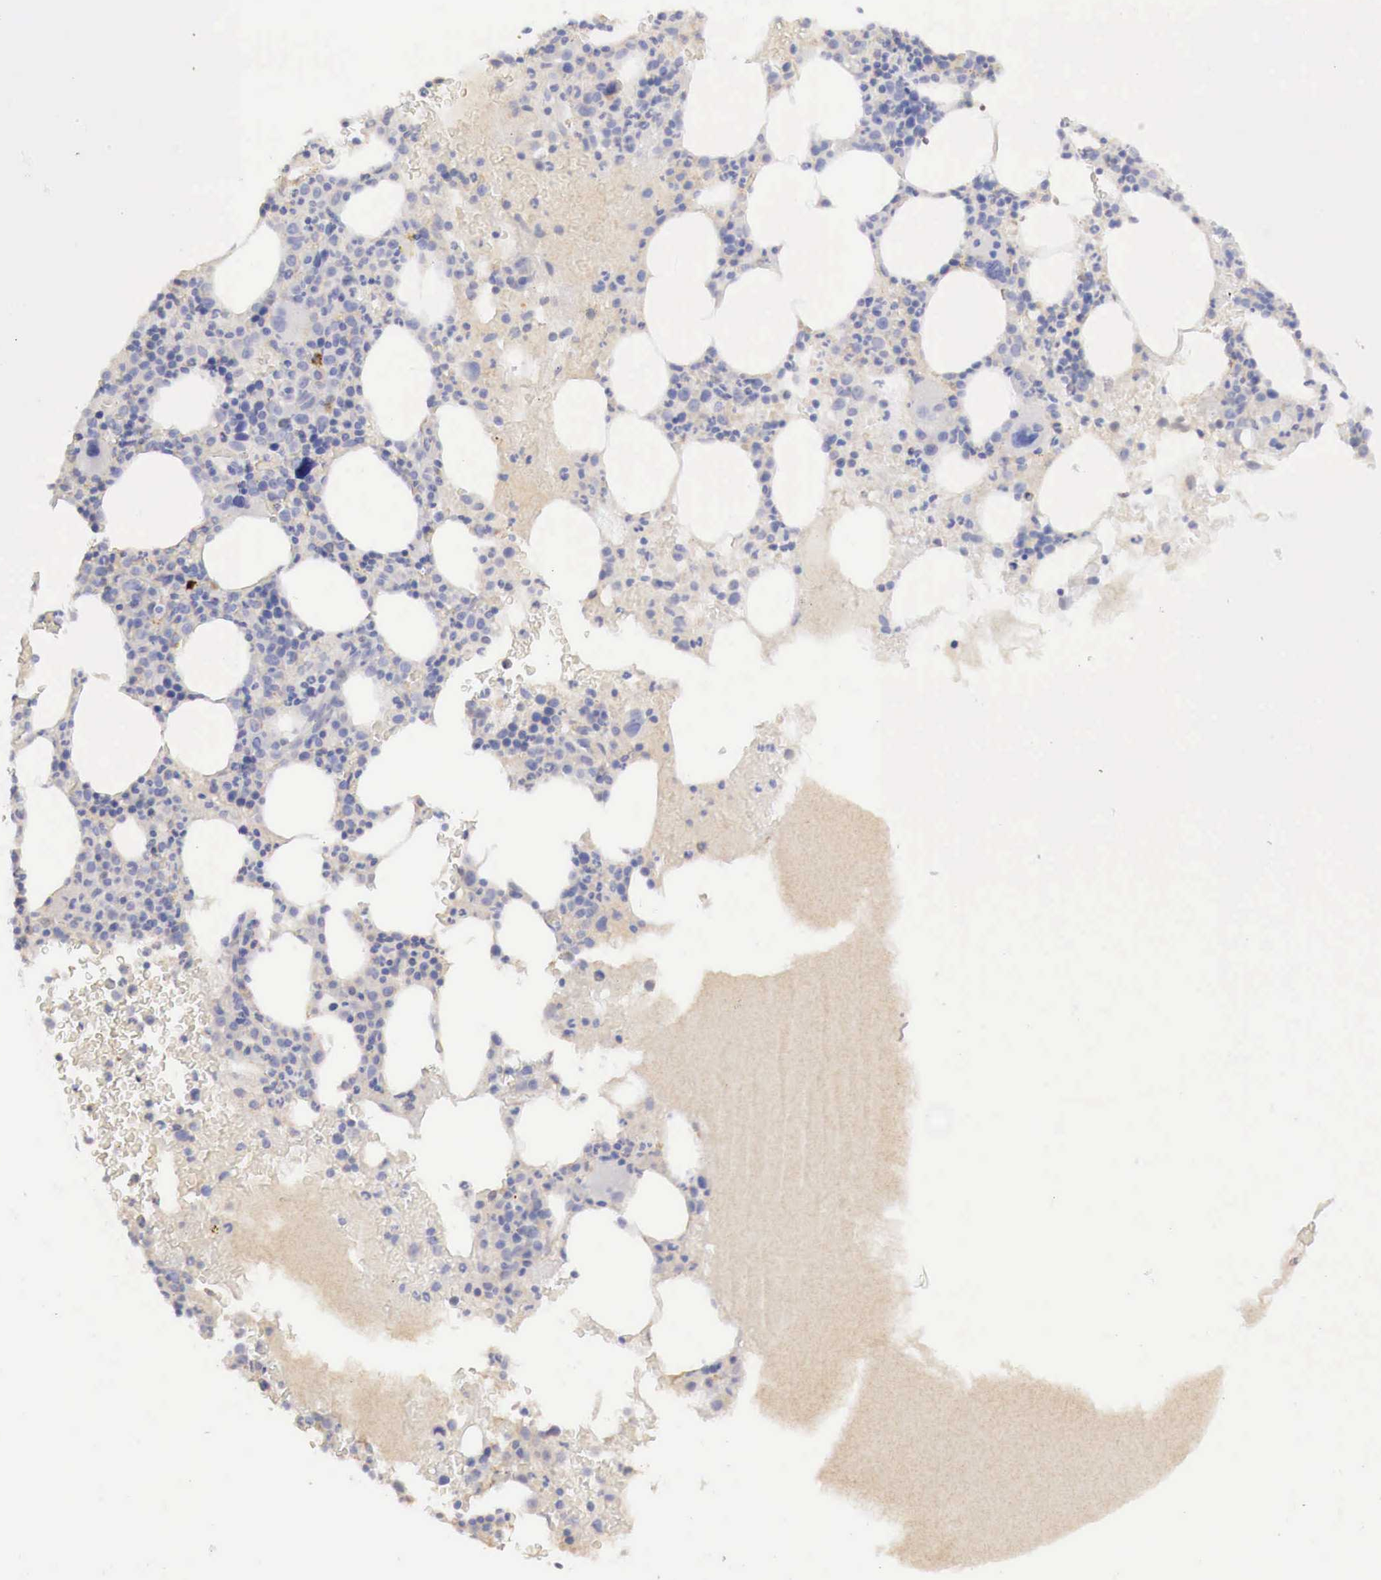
{"staining": {"intensity": "negative", "quantity": "none", "location": "none"}, "tissue": "bone marrow", "cell_type": "Hematopoietic cells", "image_type": "normal", "snomed": [{"axis": "morphology", "description": "Normal tissue, NOS"}, {"axis": "topography", "description": "Bone marrow"}], "caption": "Immunohistochemical staining of normal bone marrow shows no significant staining in hematopoietic cells.", "gene": "KLHDC7B", "patient": {"sex": "female", "age": 88}}